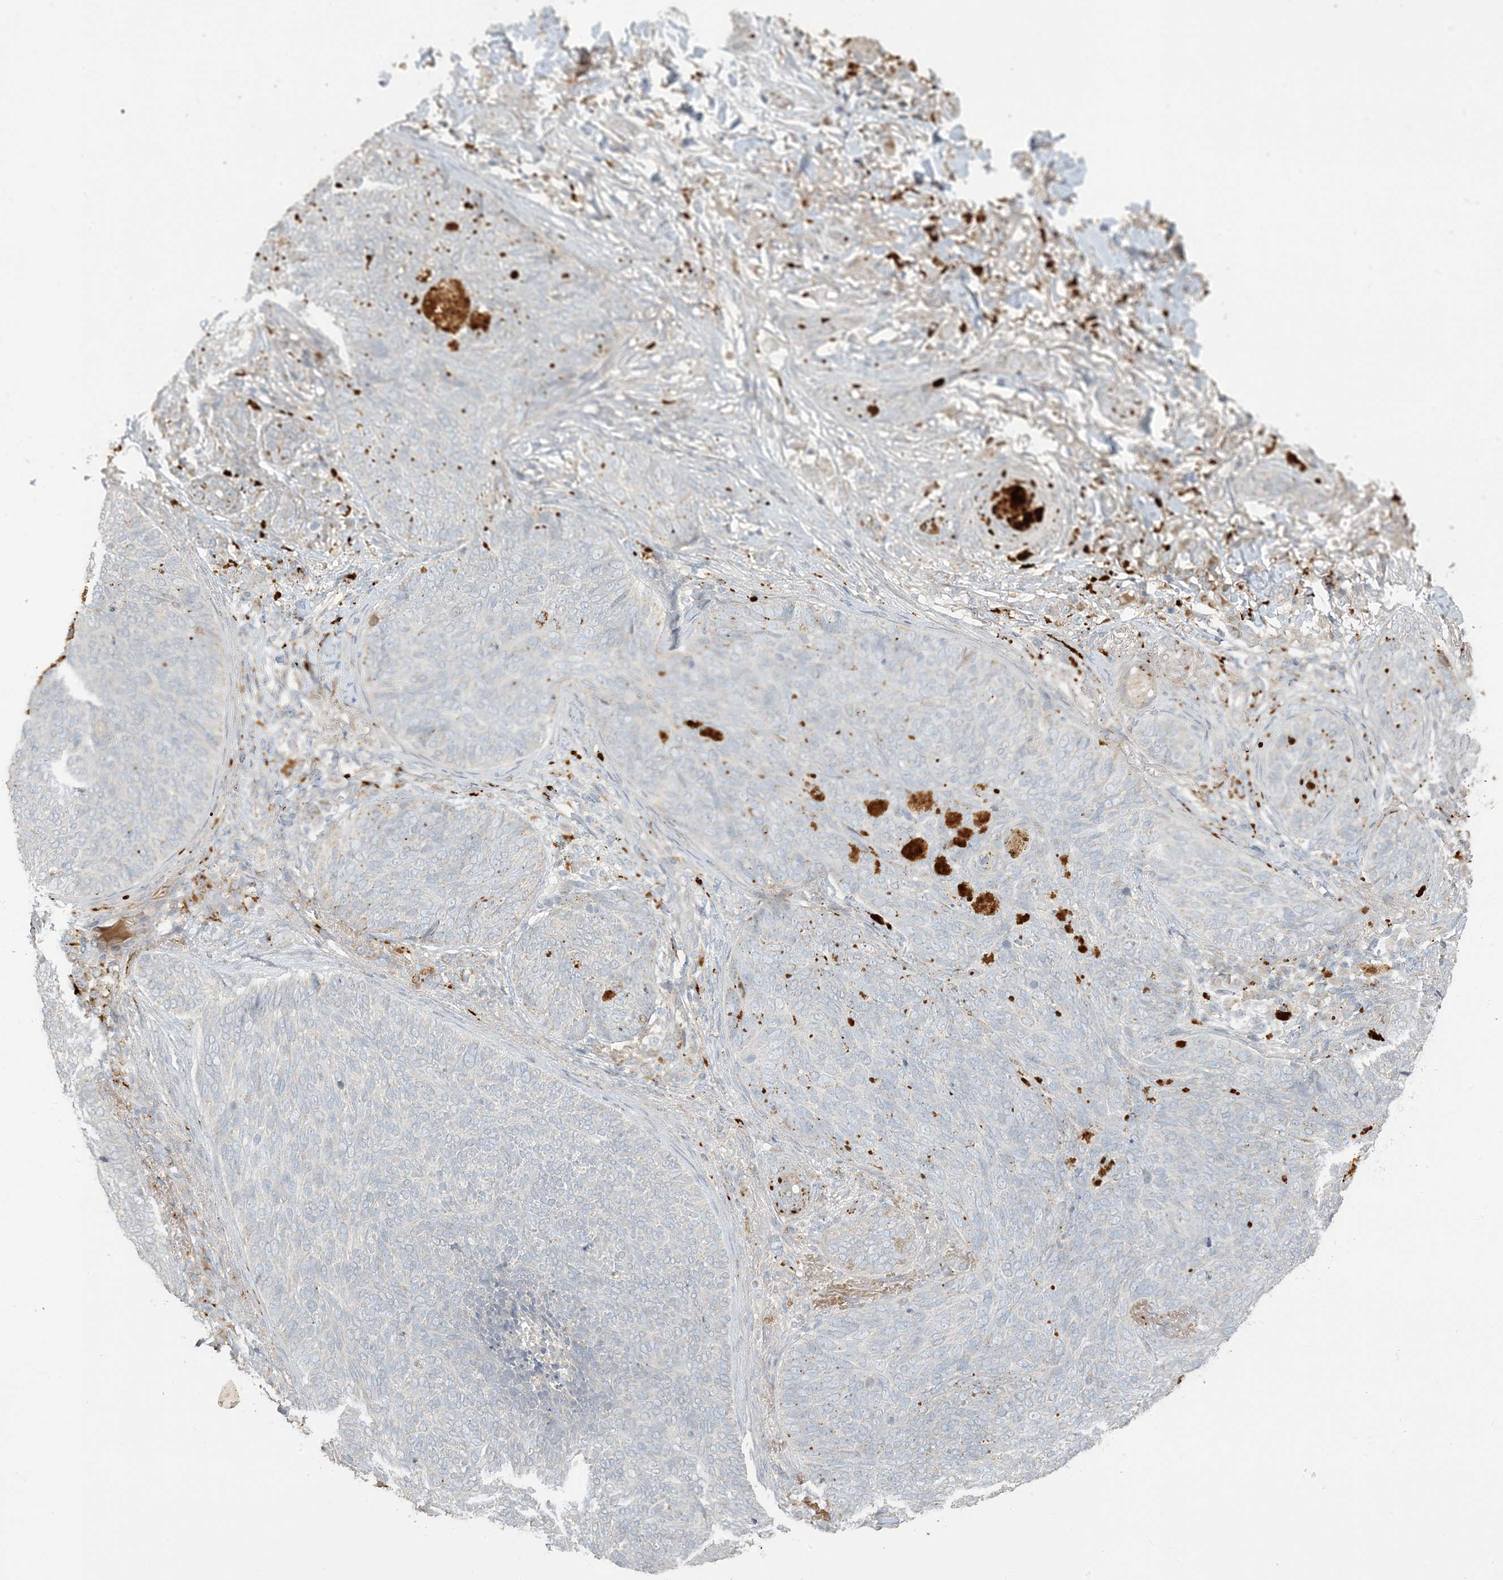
{"staining": {"intensity": "negative", "quantity": "none", "location": "none"}, "tissue": "skin cancer", "cell_type": "Tumor cells", "image_type": "cancer", "snomed": [{"axis": "morphology", "description": "Basal cell carcinoma"}, {"axis": "topography", "description": "Skin"}], "caption": "Basal cell carcinoma (skin) stained for a protein using IHC demonstrates no positivity tumor cells.", "gene": "LTN1", "patient": {"sex": "male", "age": 85}}